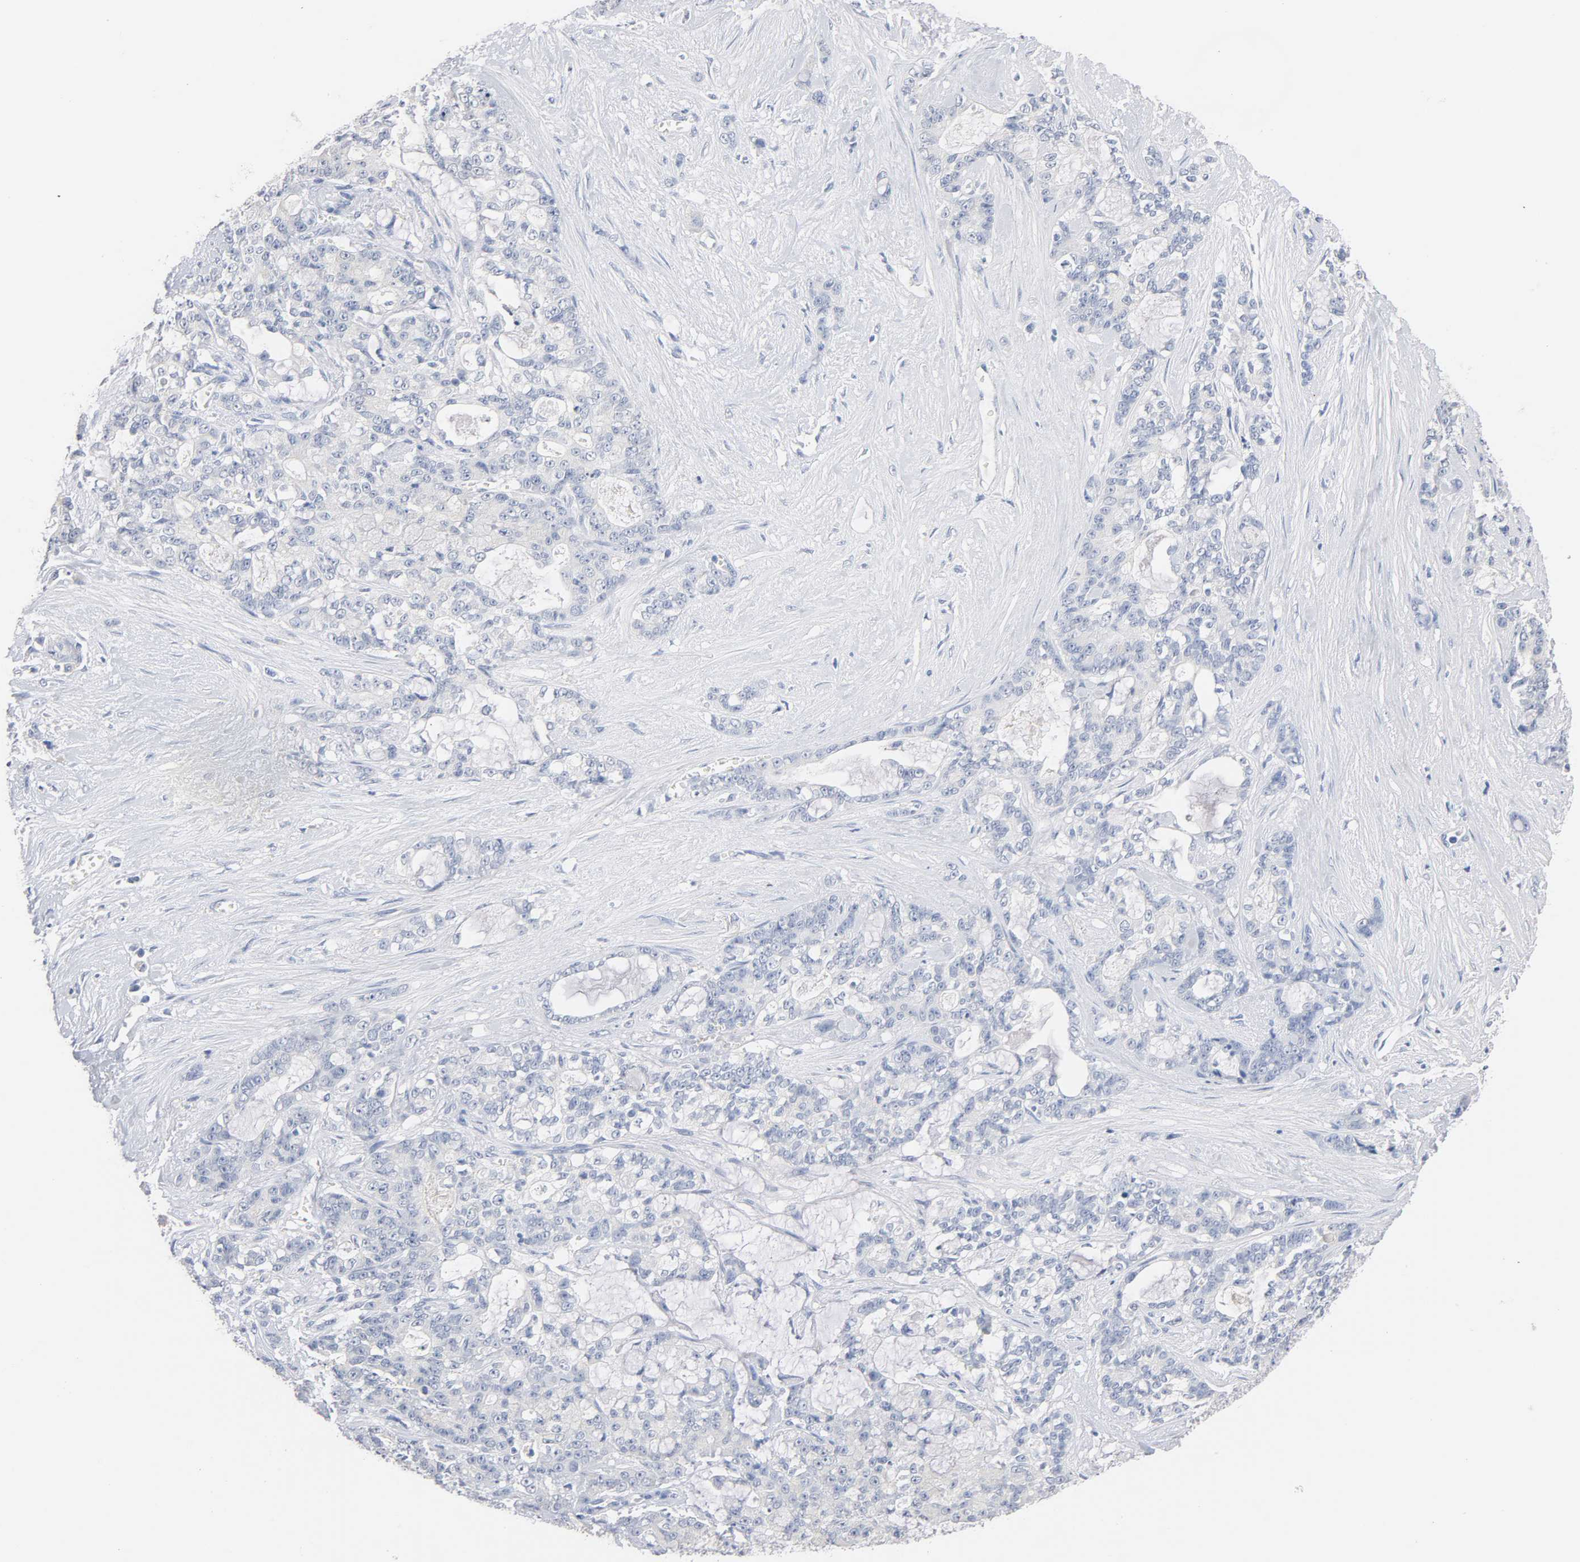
{"staining": {"intensity": "negative", "quantity": "none", "location": "none"}, "tissue": "pancreatic cancer", "cell_type": "Tumor cells", "image_type": "cancer", "snomed": [{"axis": "morphology", "description": "Adenocarcinoma, NOS"}, {"axis": "topography", "description": "Pancreas"}], "caption": "Human pancreatic cancer (adenocarcinoma) stained for a protein using immunohistochemistry (IHC) demonstrates no staining in tumor cells.", "gene": "ZCCHC13", "patient": {"sex": "female", "age": 73}}